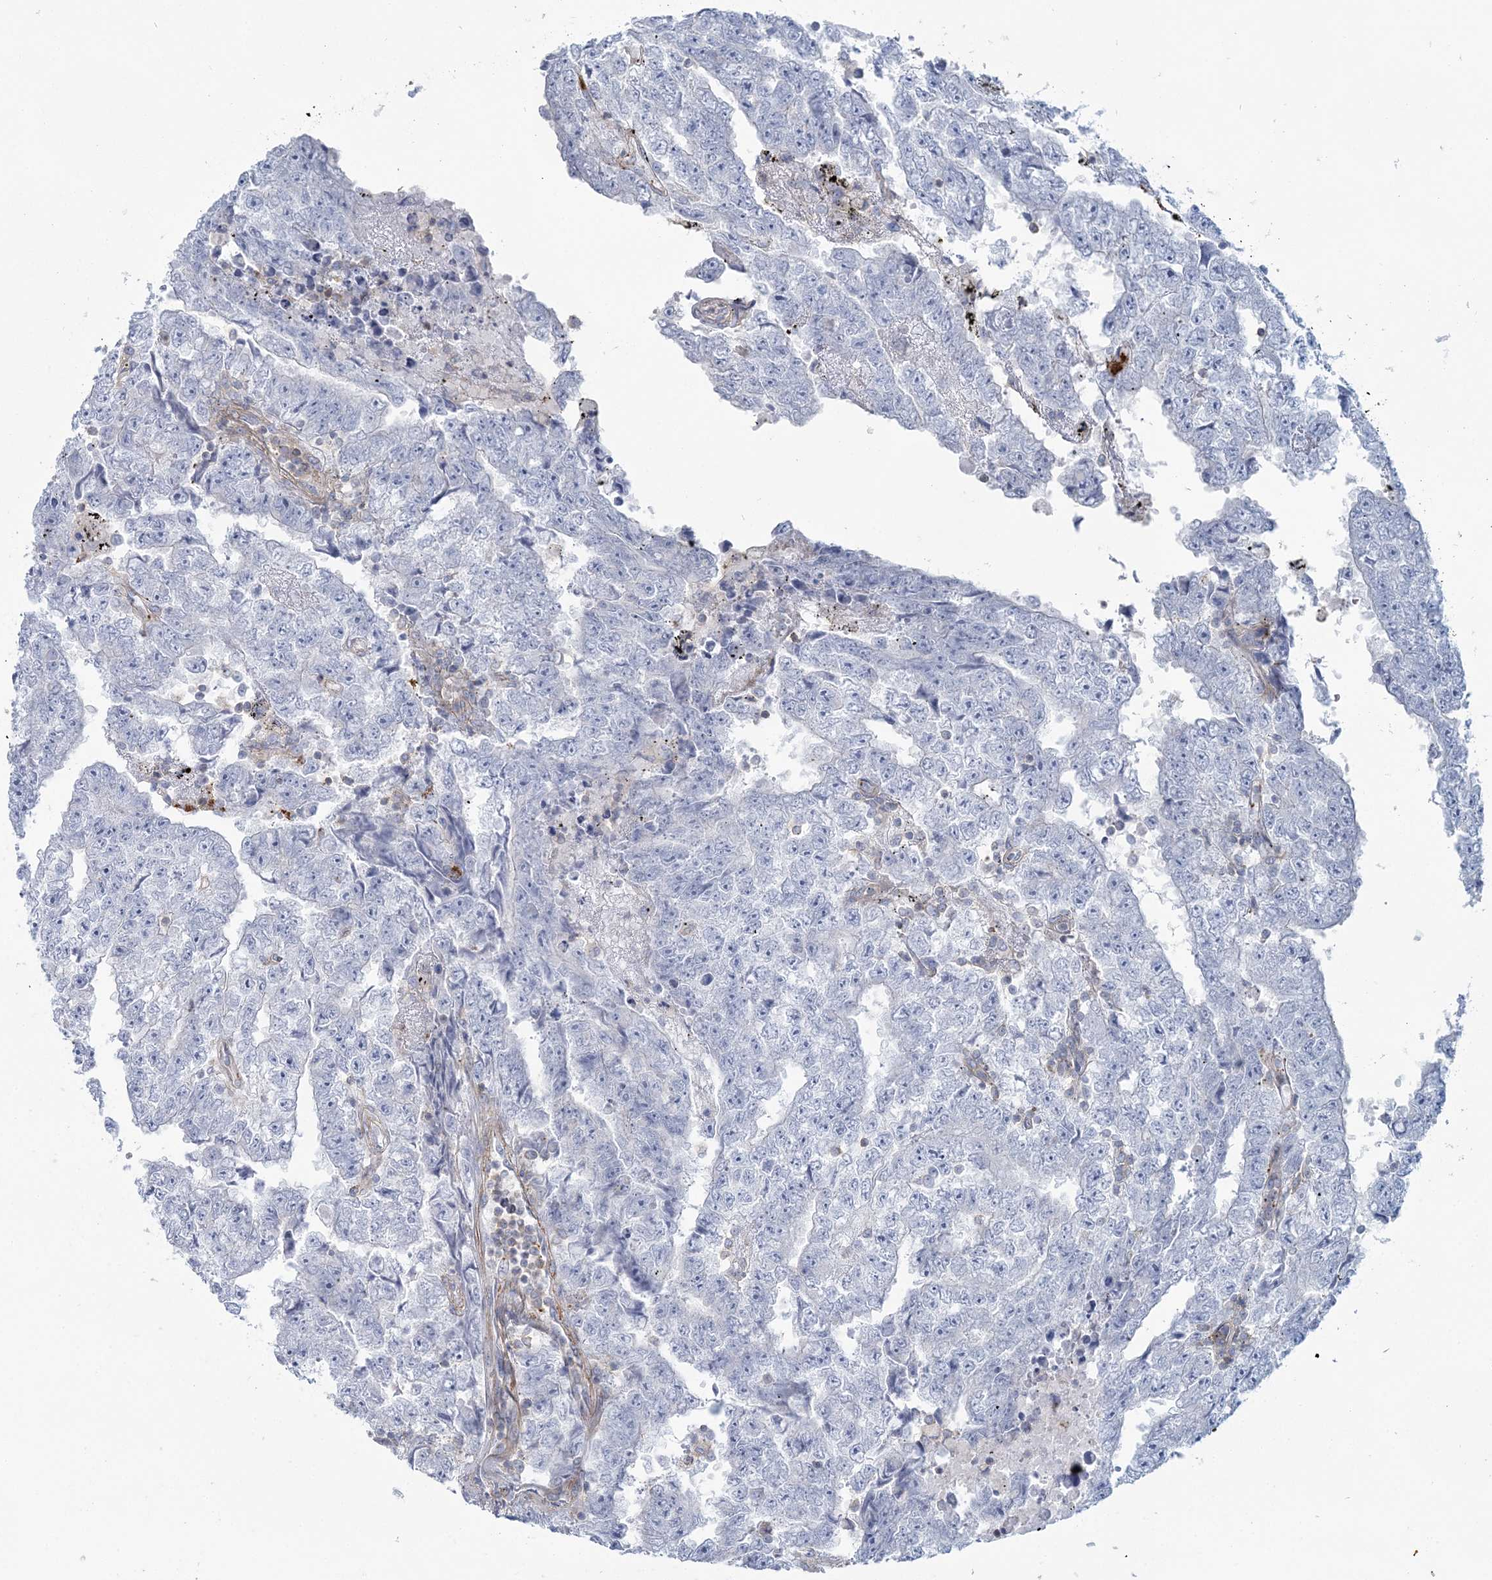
{"staining": {"intensity": "negative", "quantity": "none", "location": "none"}, "tissue": "testis cancer", "cell_type": "Tumor cells", "image_type": "cancer", "snomed": [{"axis": "morphology", "description": "Carcinoma, Embryonal, NOS"}, {"axis": "topography", "description": "Testis"}], "caption": "Embryonal carcinoma (testis) was stained to show a protein in brown. There is no significant expression in tumor cells. (DAB immunohistochemistry (IHC) visualized using brightfield microscopy, high magnification).", "gene": "CUEDC2", "patient": {"sex": "male", "age": 25}}